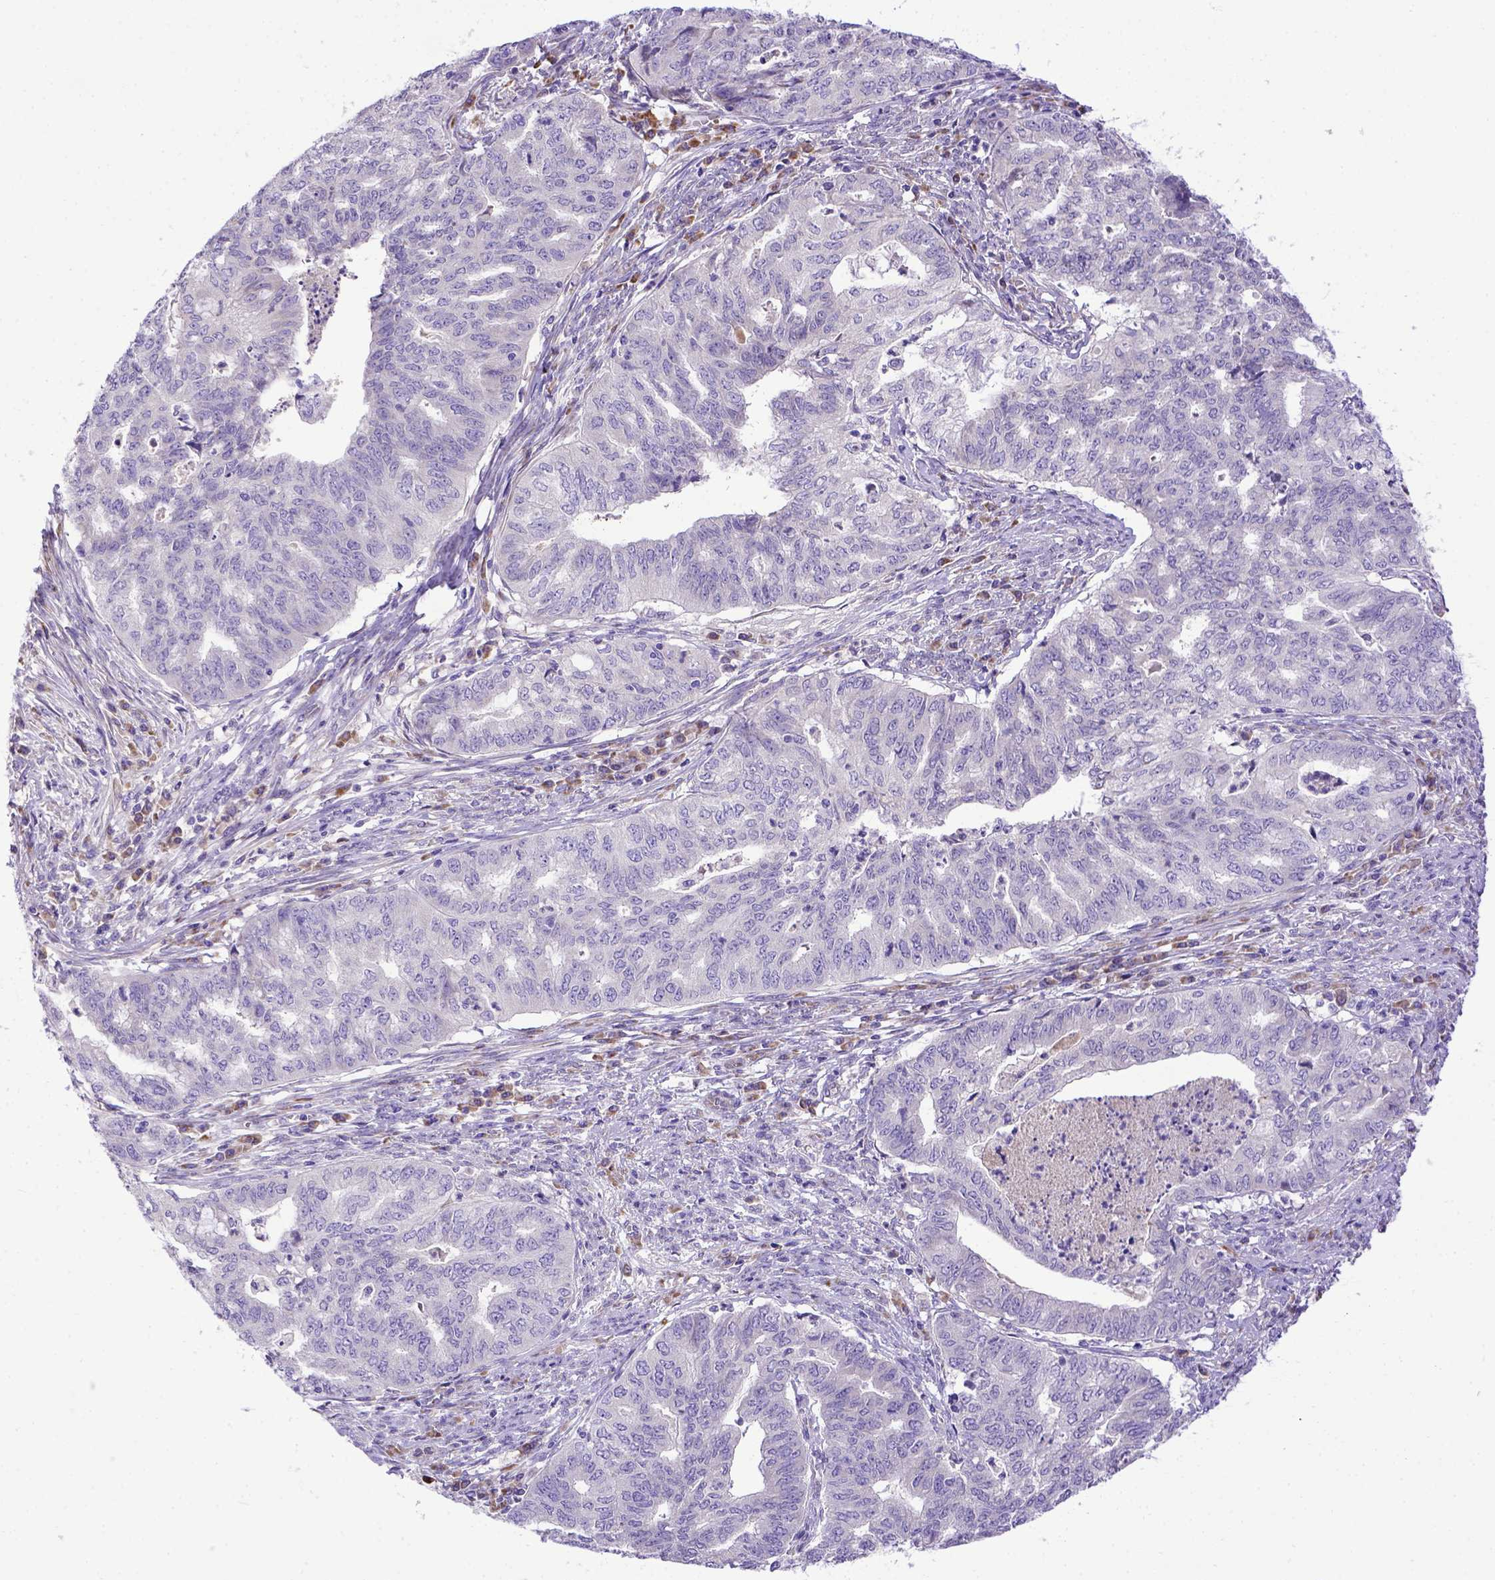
{"staining": {"intensity": "negative", "quantity": "none", "location": "none"}, "tissue": "endometrial cancer", "cell_type": "Tumor cells", "image_type": "cancer", "snomed": [{"axis": "morphology", "description": "Adenocarcinoma, NOS"}, {"axis": "topography", "description": "Endometrium"}], "caption": "Immunohistochemical staining of adenocarcinoma (endometrial) exhibits no significant positivity in tumor cells.", "gene": "CFAP300", "patient": {"sex": "female", "age": 79}}